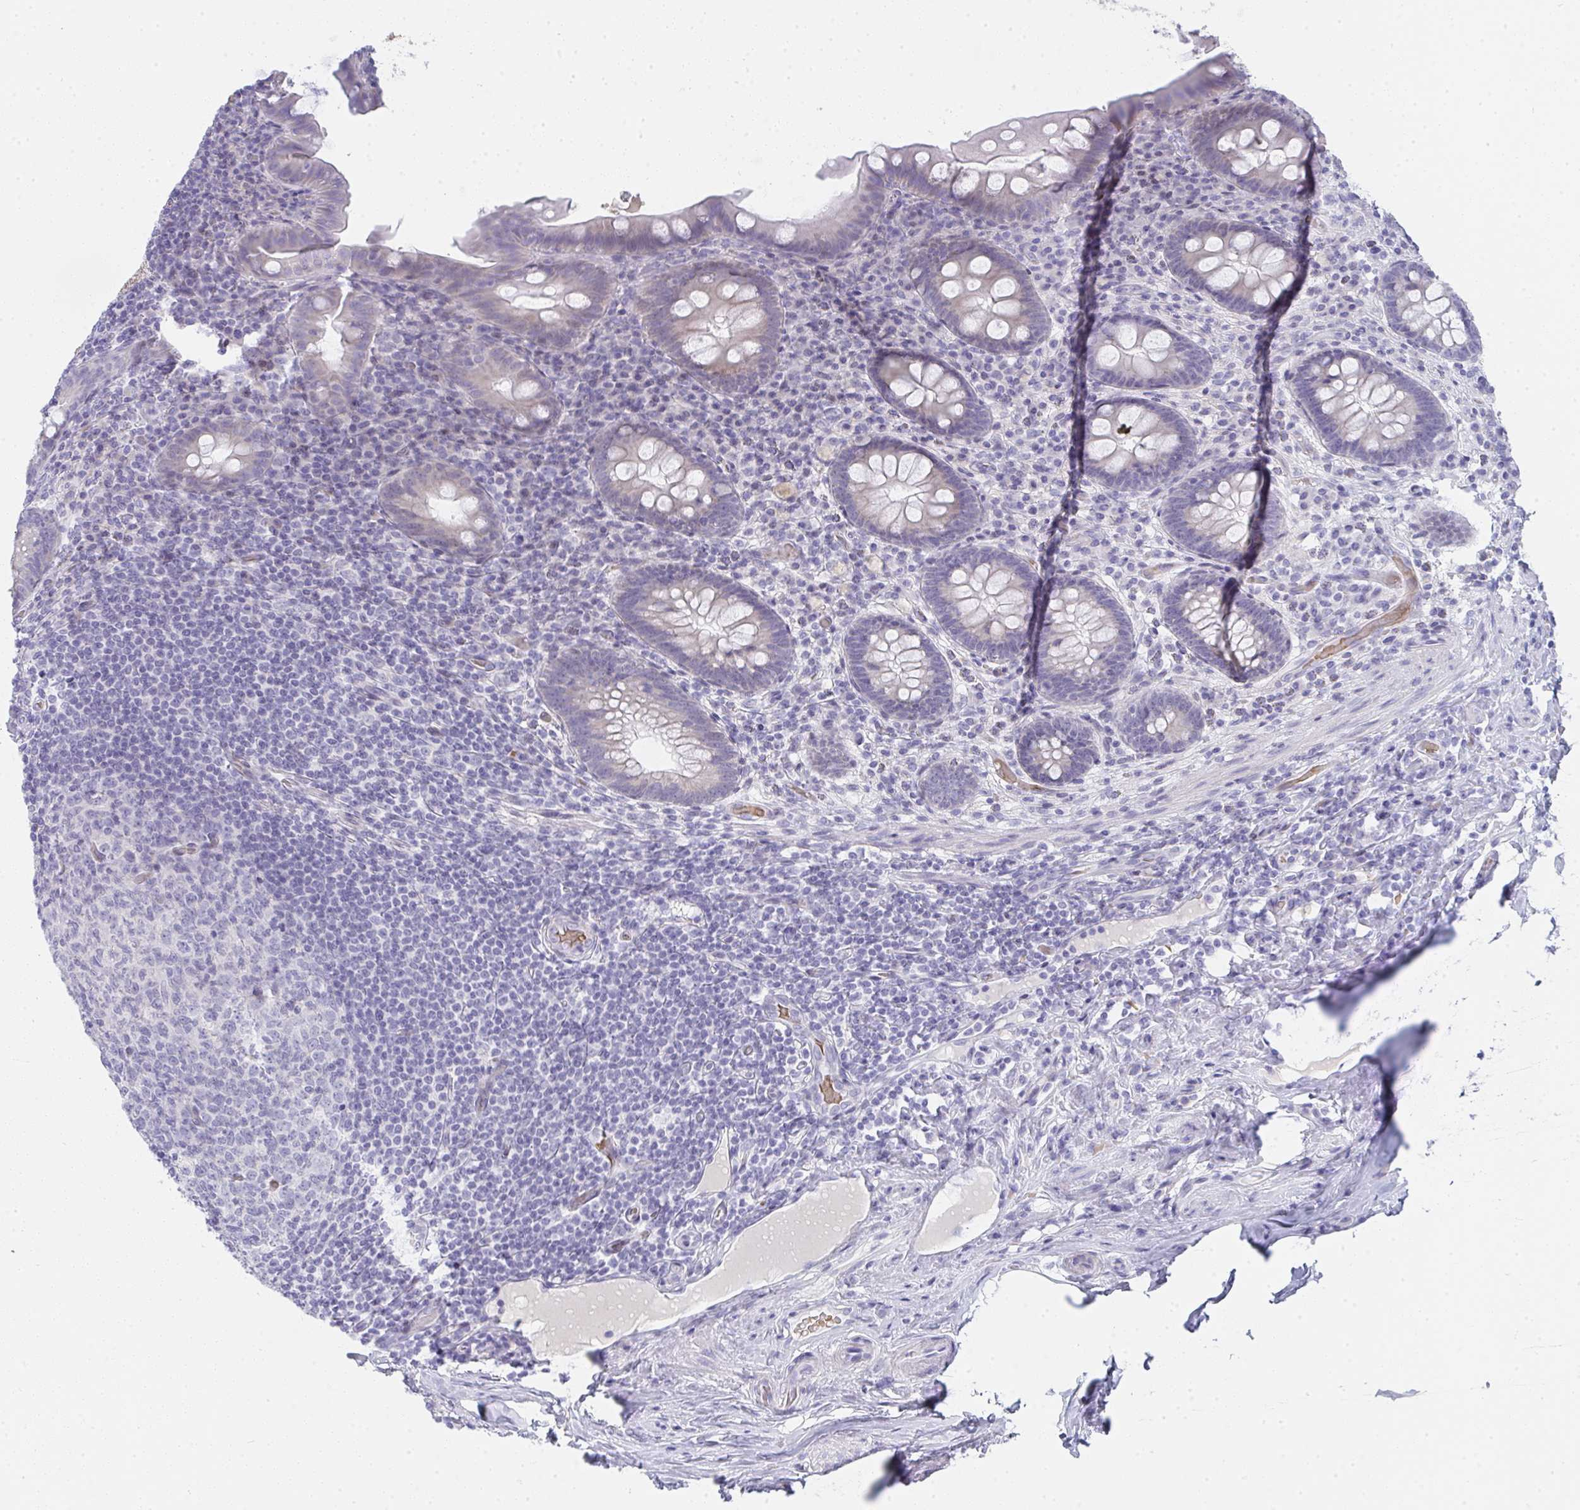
{"staining": {"intensity": "weak", "quantity": "<25%", "location": "cytoplasmic/membranous"}, "tissue": "appendix", "cell_type": "Glandular cells", "image_type": "normal", "snomed": [{"axis": "morphology", "description": "Normal tissue, NOS"}, {"axis": "topography", "description": "Appendix"}], "caption": "Immunohistochemistry image of benign human appendix stained for a protein (brown), which displays no expression in glandular cells.", "gene": "ZNF182", "patient": {"sex": "male", "age": 71}}